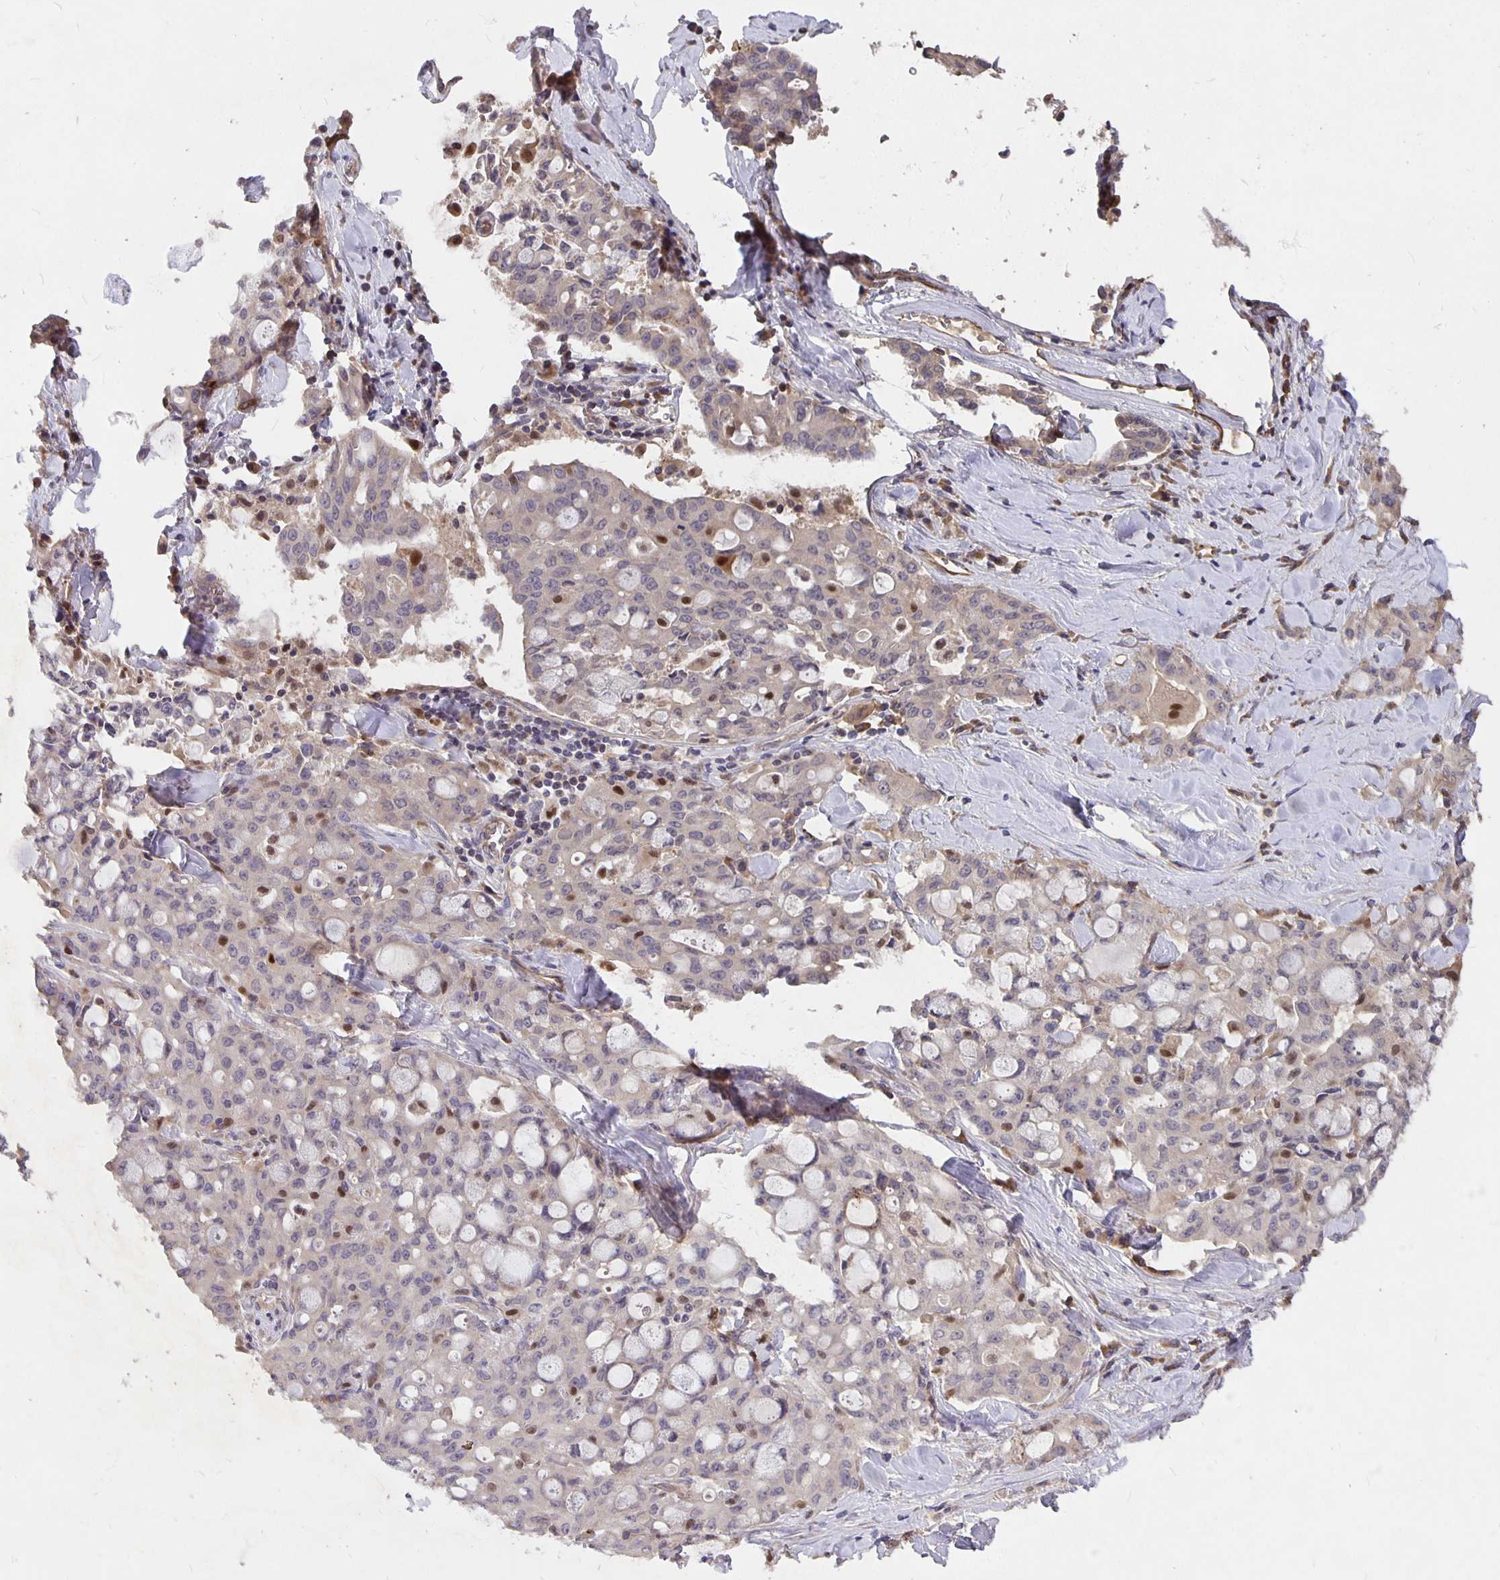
{"staining": {"intensity": "negative", "quantity": "none", "location": "none"}, "tissue": "lung cancer", "cell_type": "Tumor cells", "image_type": "cancer", "snomed": [{"axis": "morphology", "description": "Adenocarcinoma, NOS"}, {"axis": "topography", "description": "Lung"}], "caption": "Lung cancer stained for a protein using IHC exhibits no positivity tumor cells.", "gene": "NOG", "patient": {"sex": "female", "age": 44}}